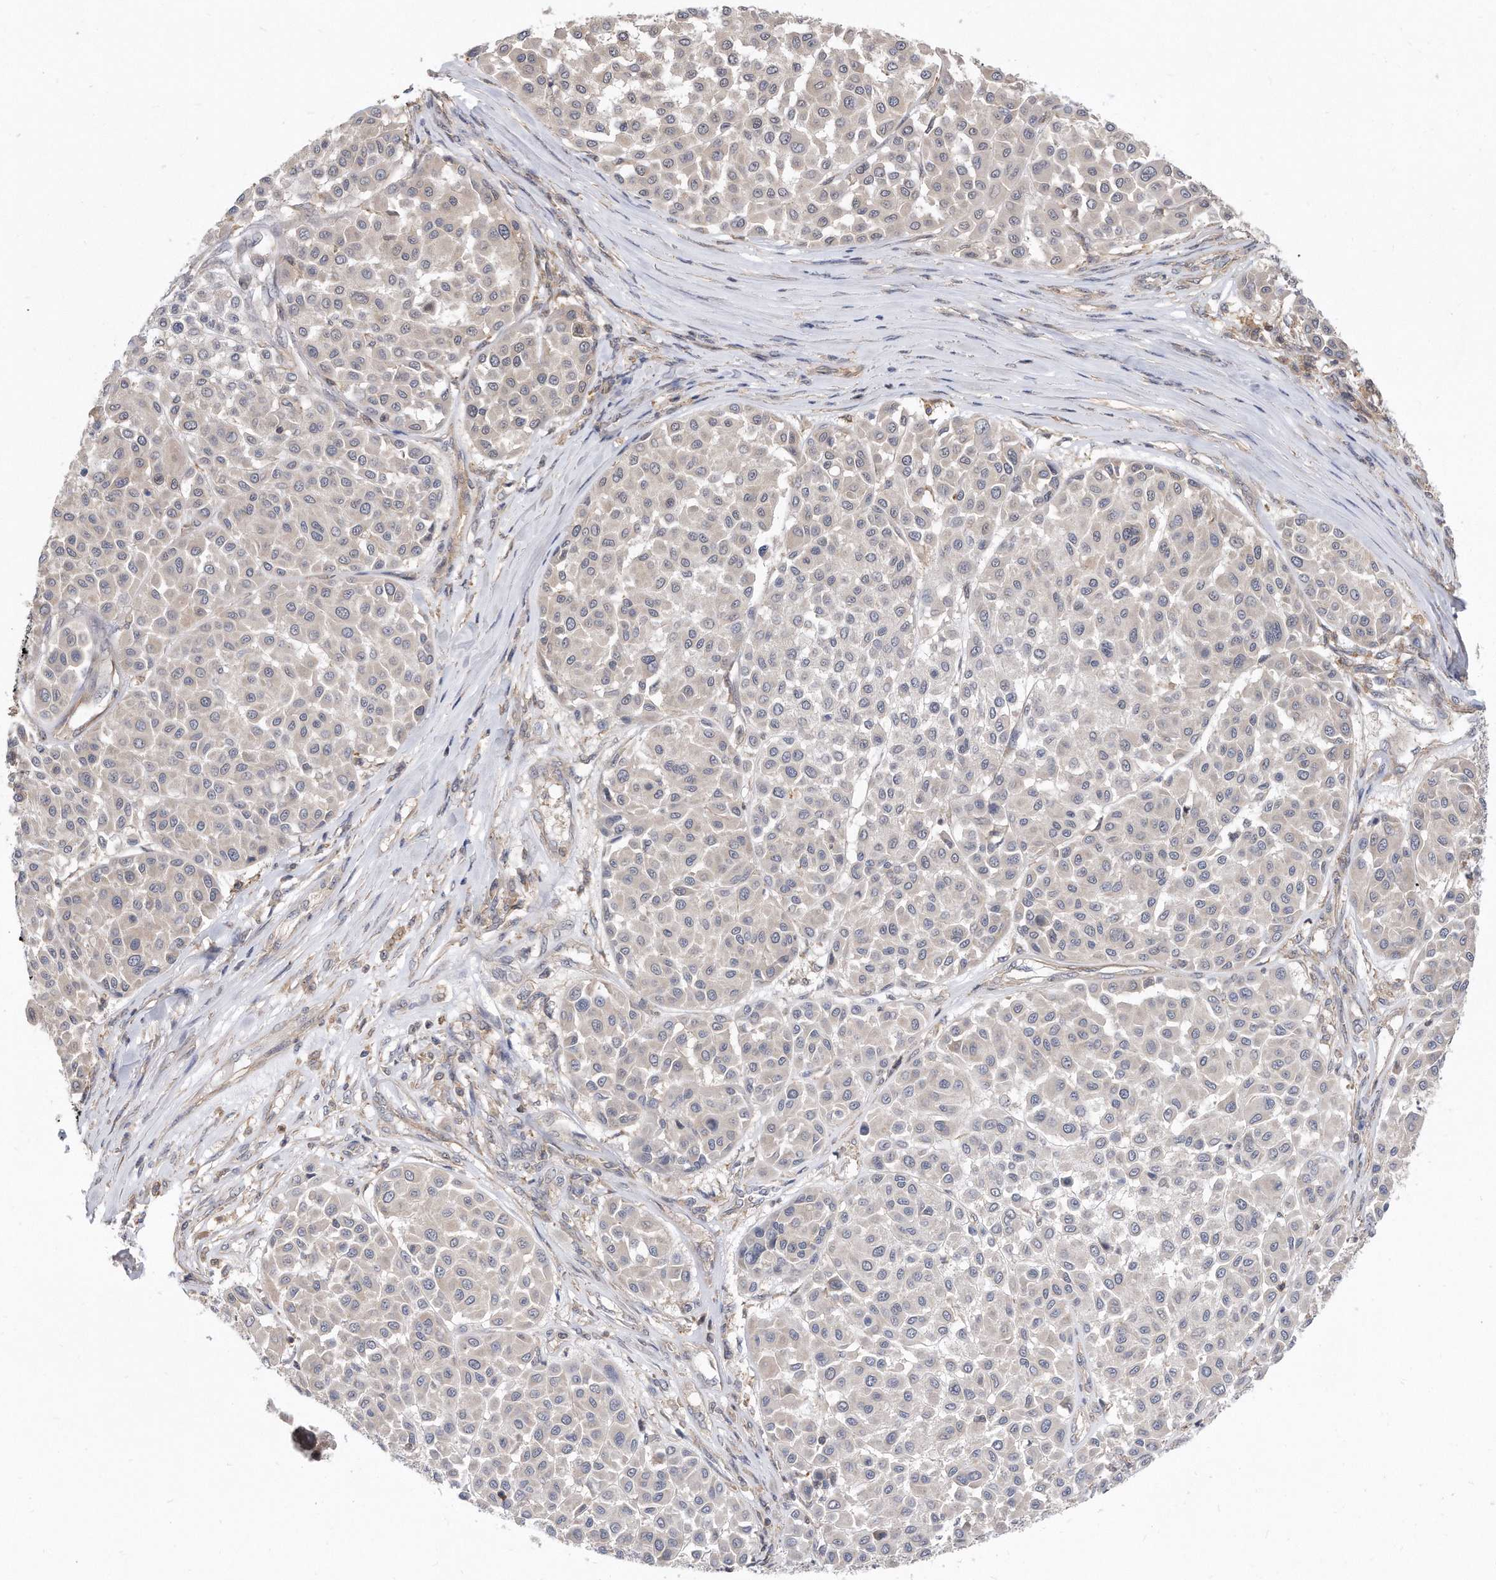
{"staining": {"intensity": "negative", "quantity": "none", "location": "none"}, "tissue": "melanoma", "cell_type": "Tumor cells", "image_type": "cancer", "snomed": [{"axis": "morphology", "description": "Malignant melanoma, Metastatic site"}, {"axis": "topography", "description": "Soft tissue"}], "caption": "DAB immunohistochemical staining of melanoma exhibits no significant expression in tumor cells.", "gene": "TCP1", "patient": {"sex": "male", "age": 41}}